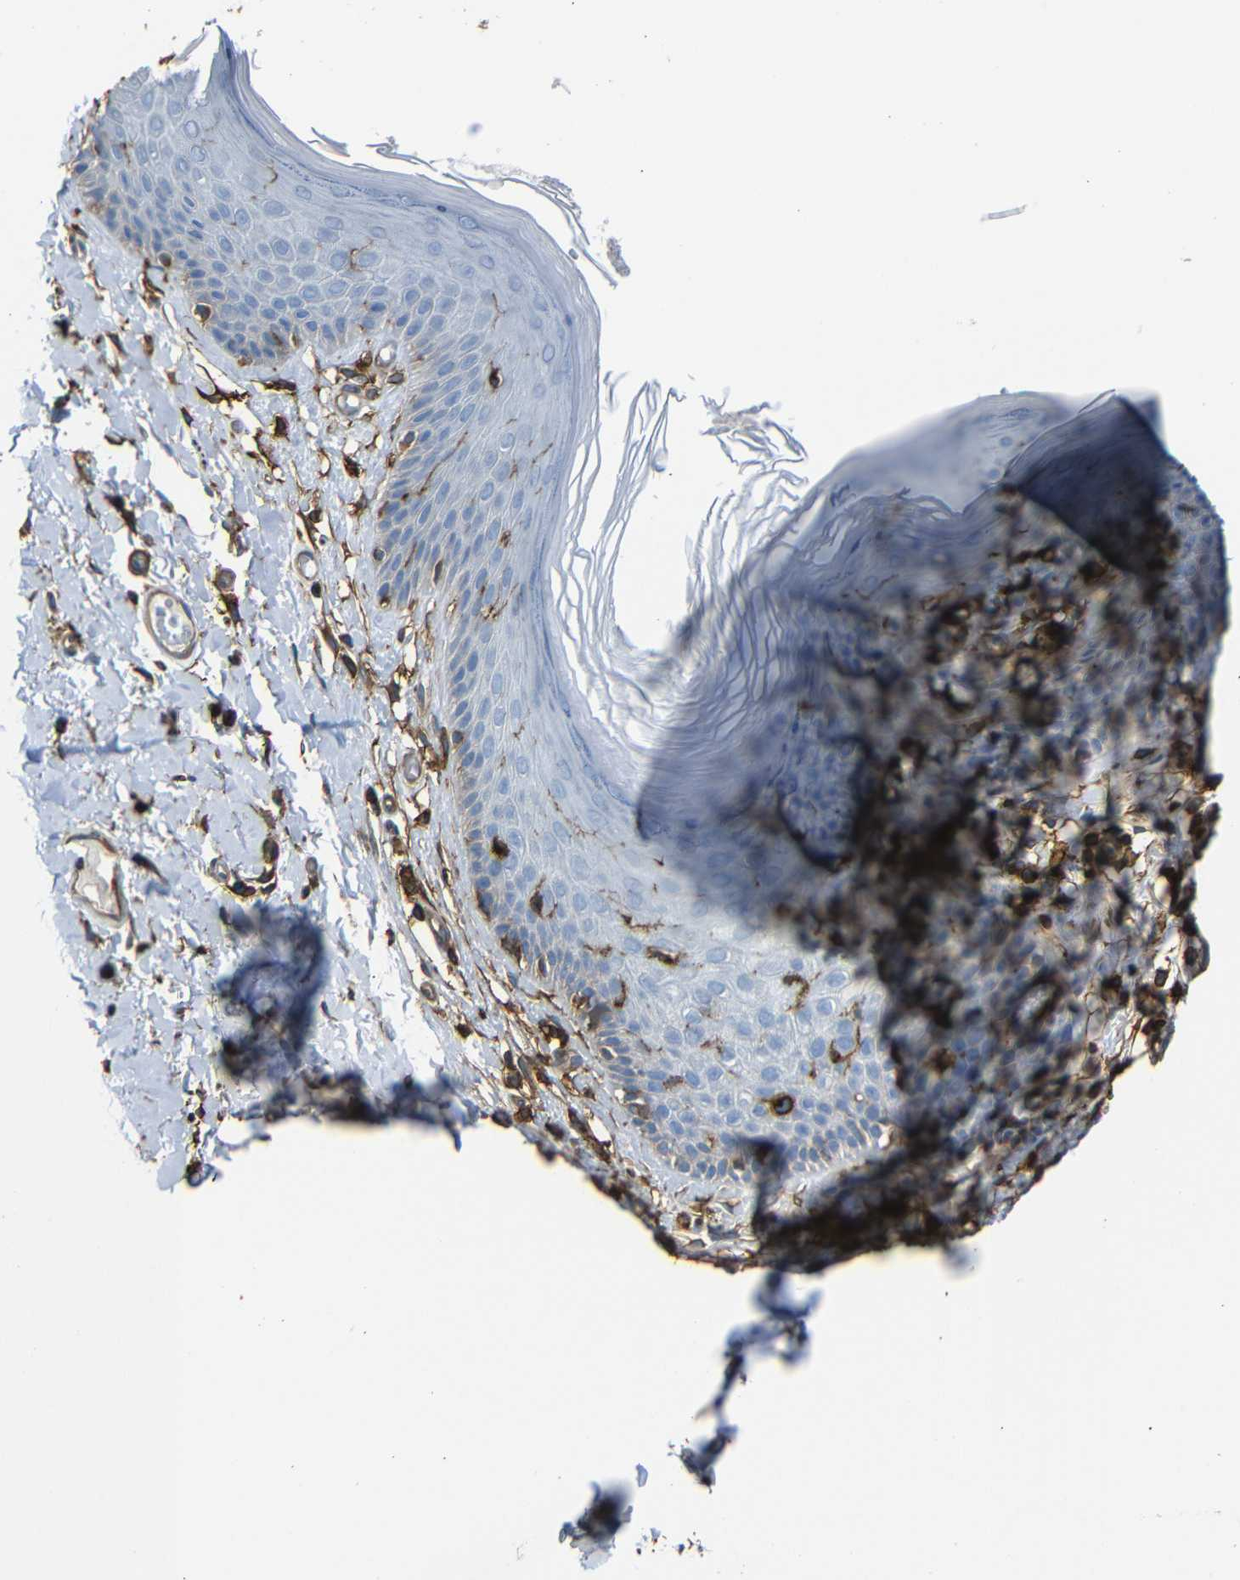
{"staining": {"intensity": "negative", "quantity": "none", "location": "none"}, "tissue": "skin", "cell_type": "Epidermal cells", "image_type": "normal", "snomed": [{"axis": "morphology", "description": "Normal tissue, NOS"}, {"axis": "topography", "description": "Vulva"}], "caption": "High power microscopy histopathology image of an immunohistochemistry photomicrograph of benign skin, revealing no significant positivity in epidermal cells.", "gene": "ADGRE5", "patient": {"sex": "female", "age": 73}}